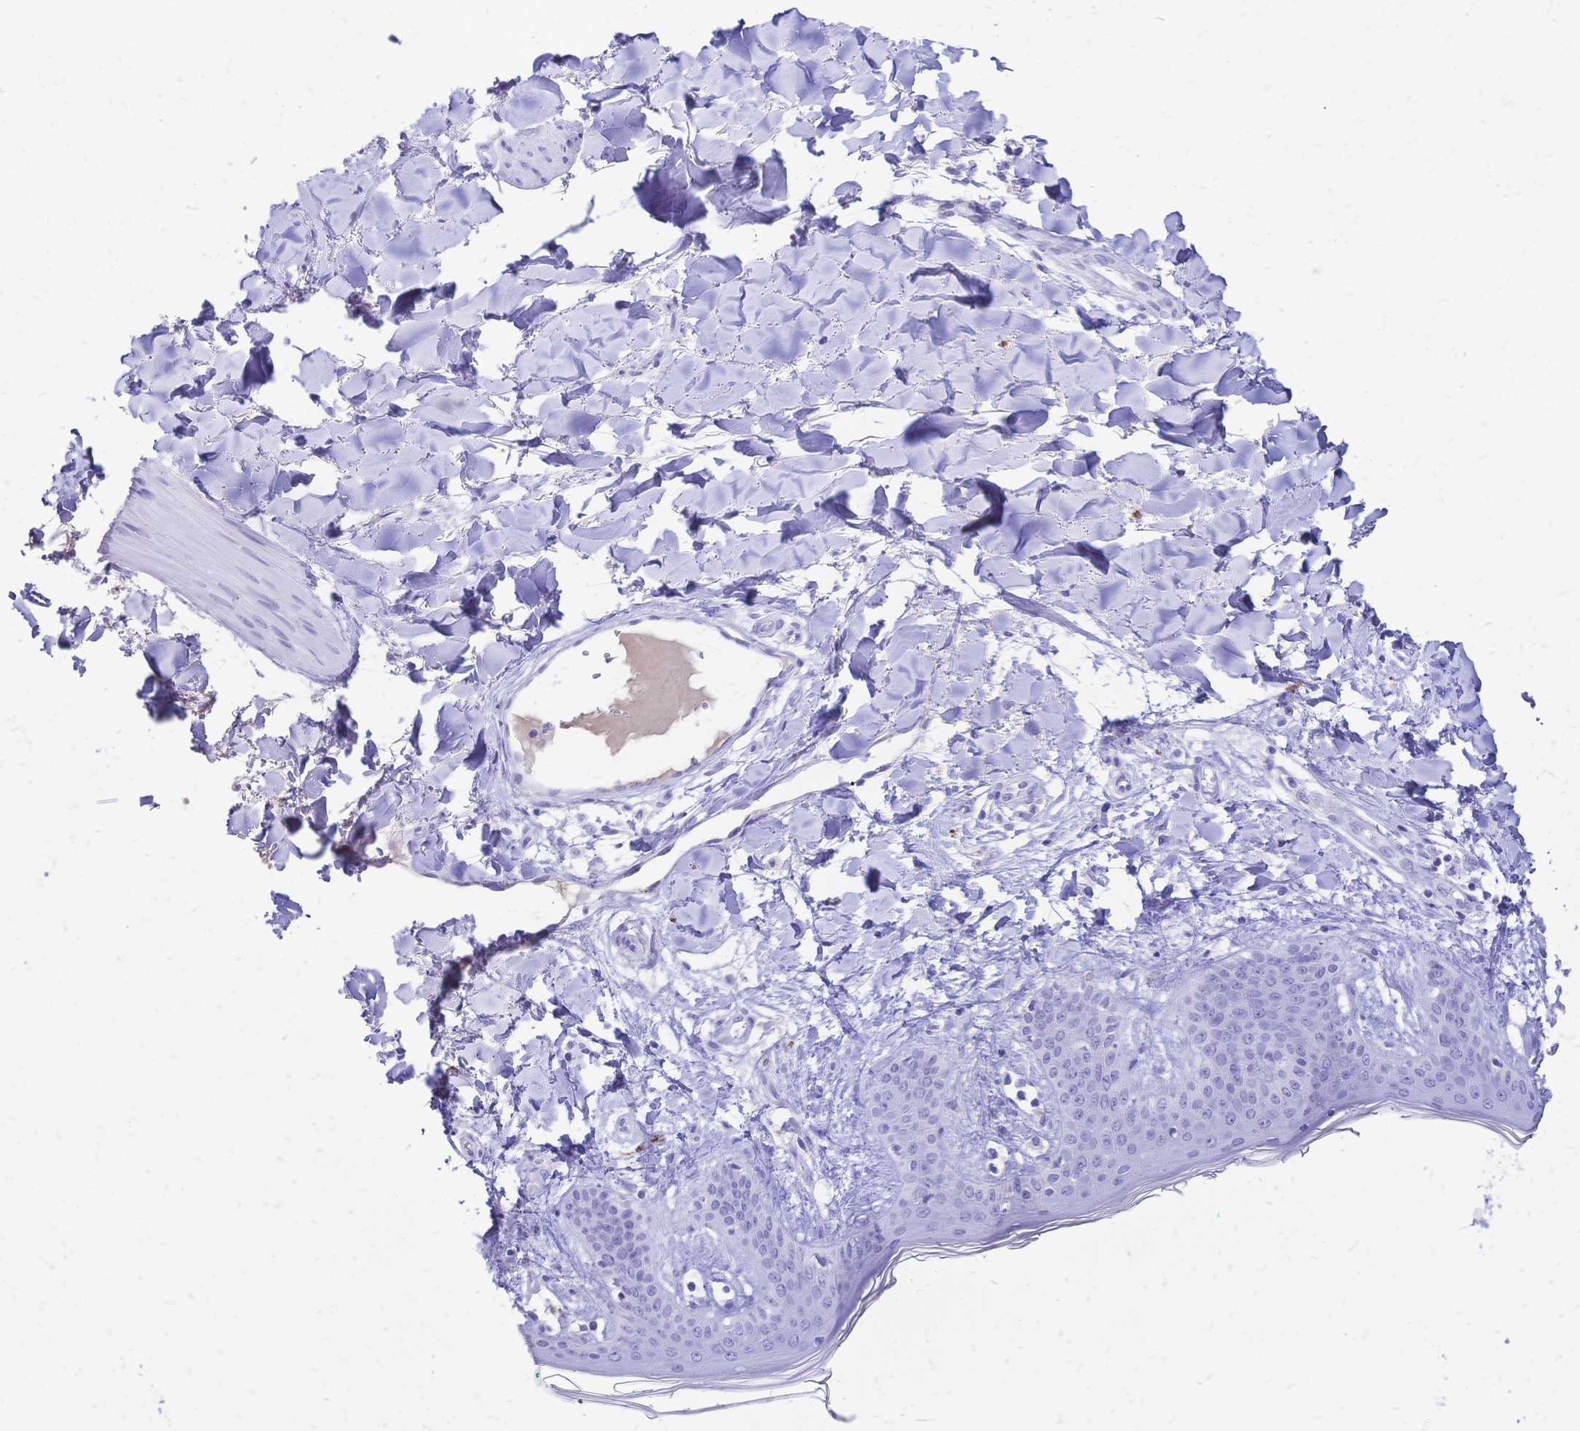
{"staining": {"intensity": "negative", "quantity": "none", "location": "none"}, "tissue": "skin", "cell_type": "Fibroblasts", "image_type": "normal", "snomed": [{"axis": "morphology", "description": "Normal tissue, NOS"}, {"axis": "topography", "description": "Skin"}], "caption": "DAB (3,3'-diaminobenzidine) immunohistochemical staining of unremarkable human skin reveals no significant expression in fibroblasts.", "gene": "FA2H", "patient": {"sex": "female", "age": 34}}